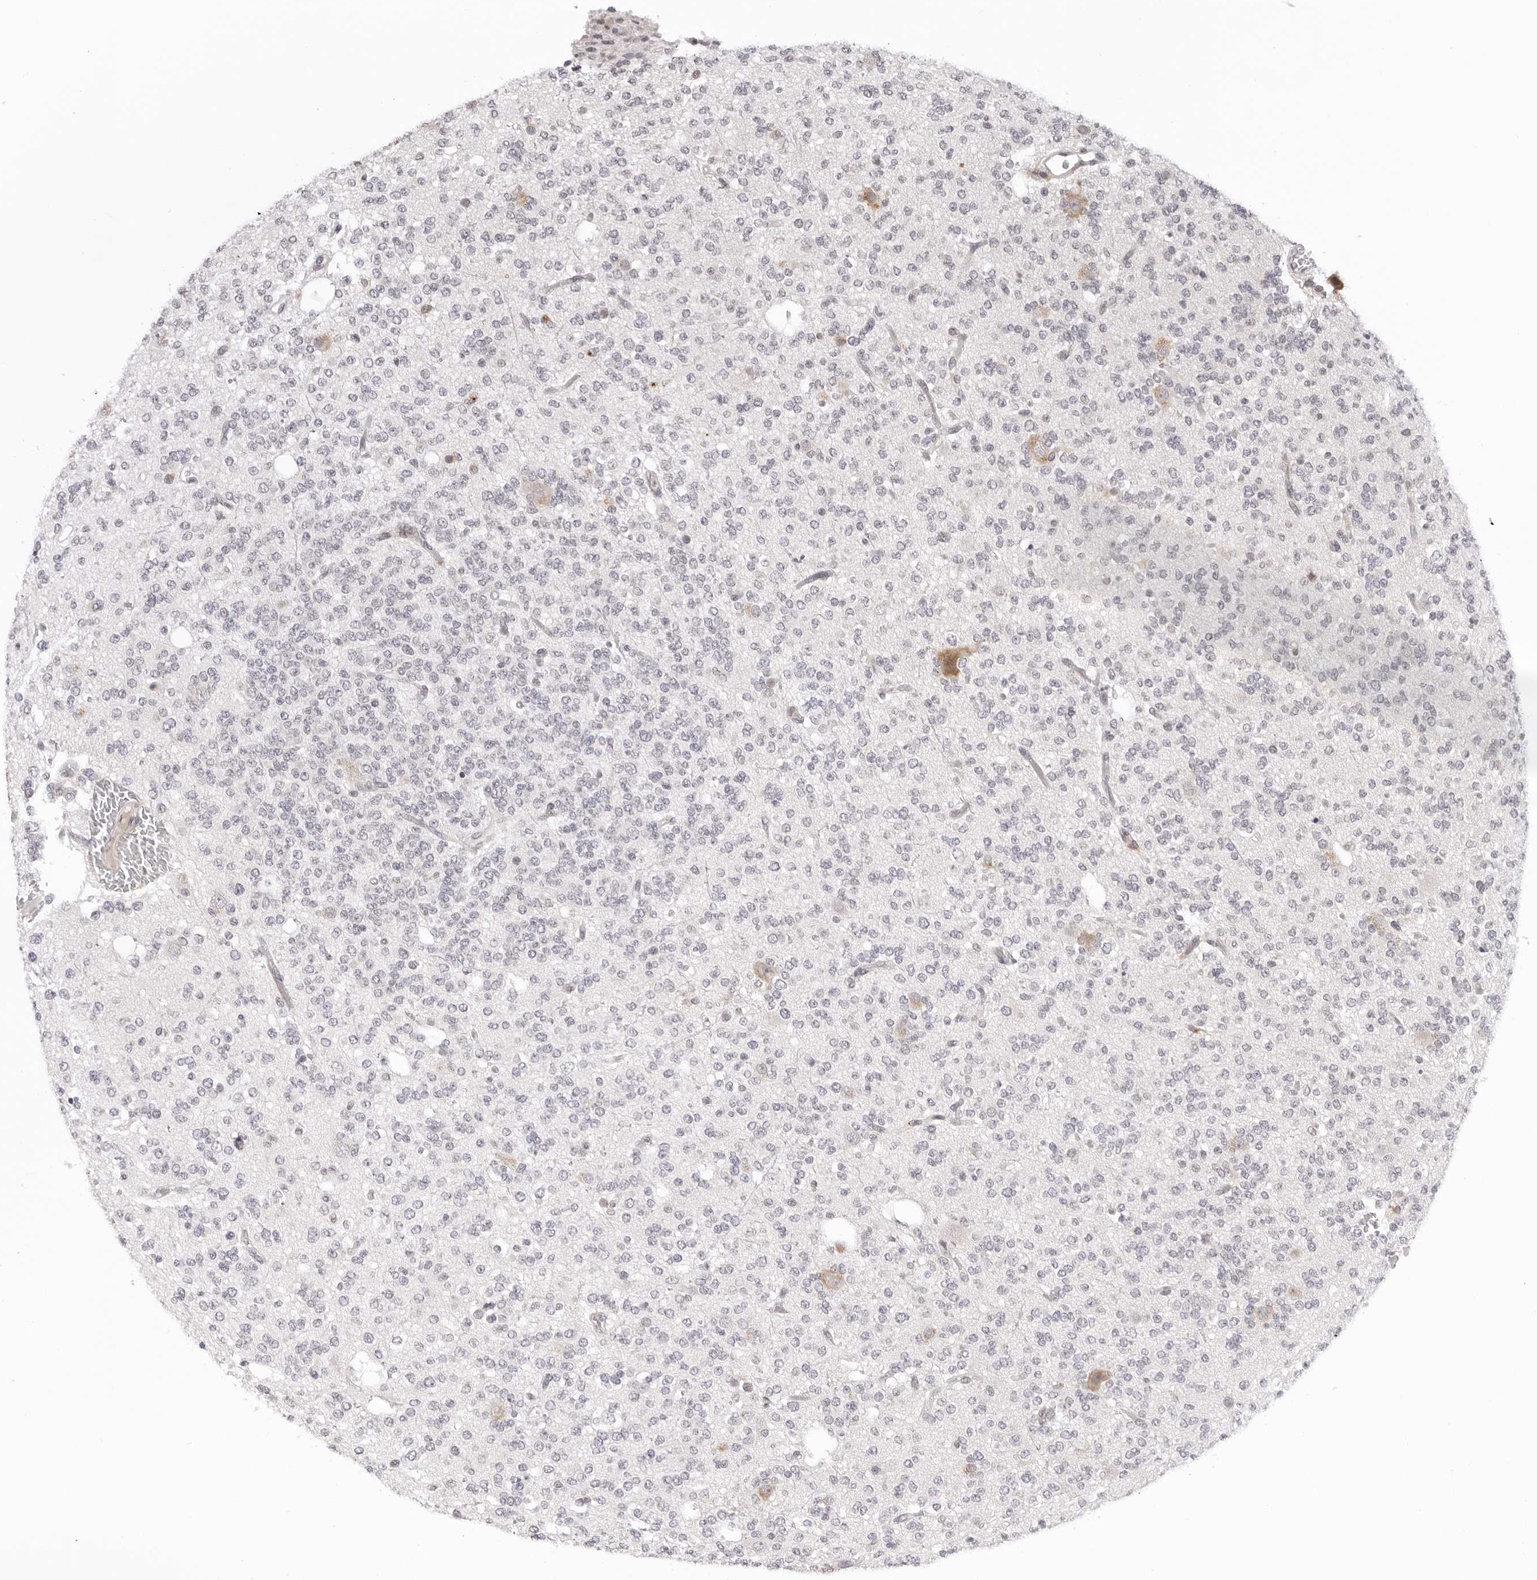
{"staining": {"intensity": "negative", "quantity": "none", "location": "none"}, "tissue": "glioma", "cell_type": "Tumor cells", "image_type": "cancer", "snomed": [{"axis": "morphology", "description": "Glioma, malignant, Low grade"}, {"axis": "topography", "description": "Brain"}], "caption": "This is an immunohistochemistry (IHC) photomicrograph of malignant glioma (low-grade). There is no staining in tumor cells.", "gene": "IL17RA", "patient": {"sex": "male", "age": 38}}